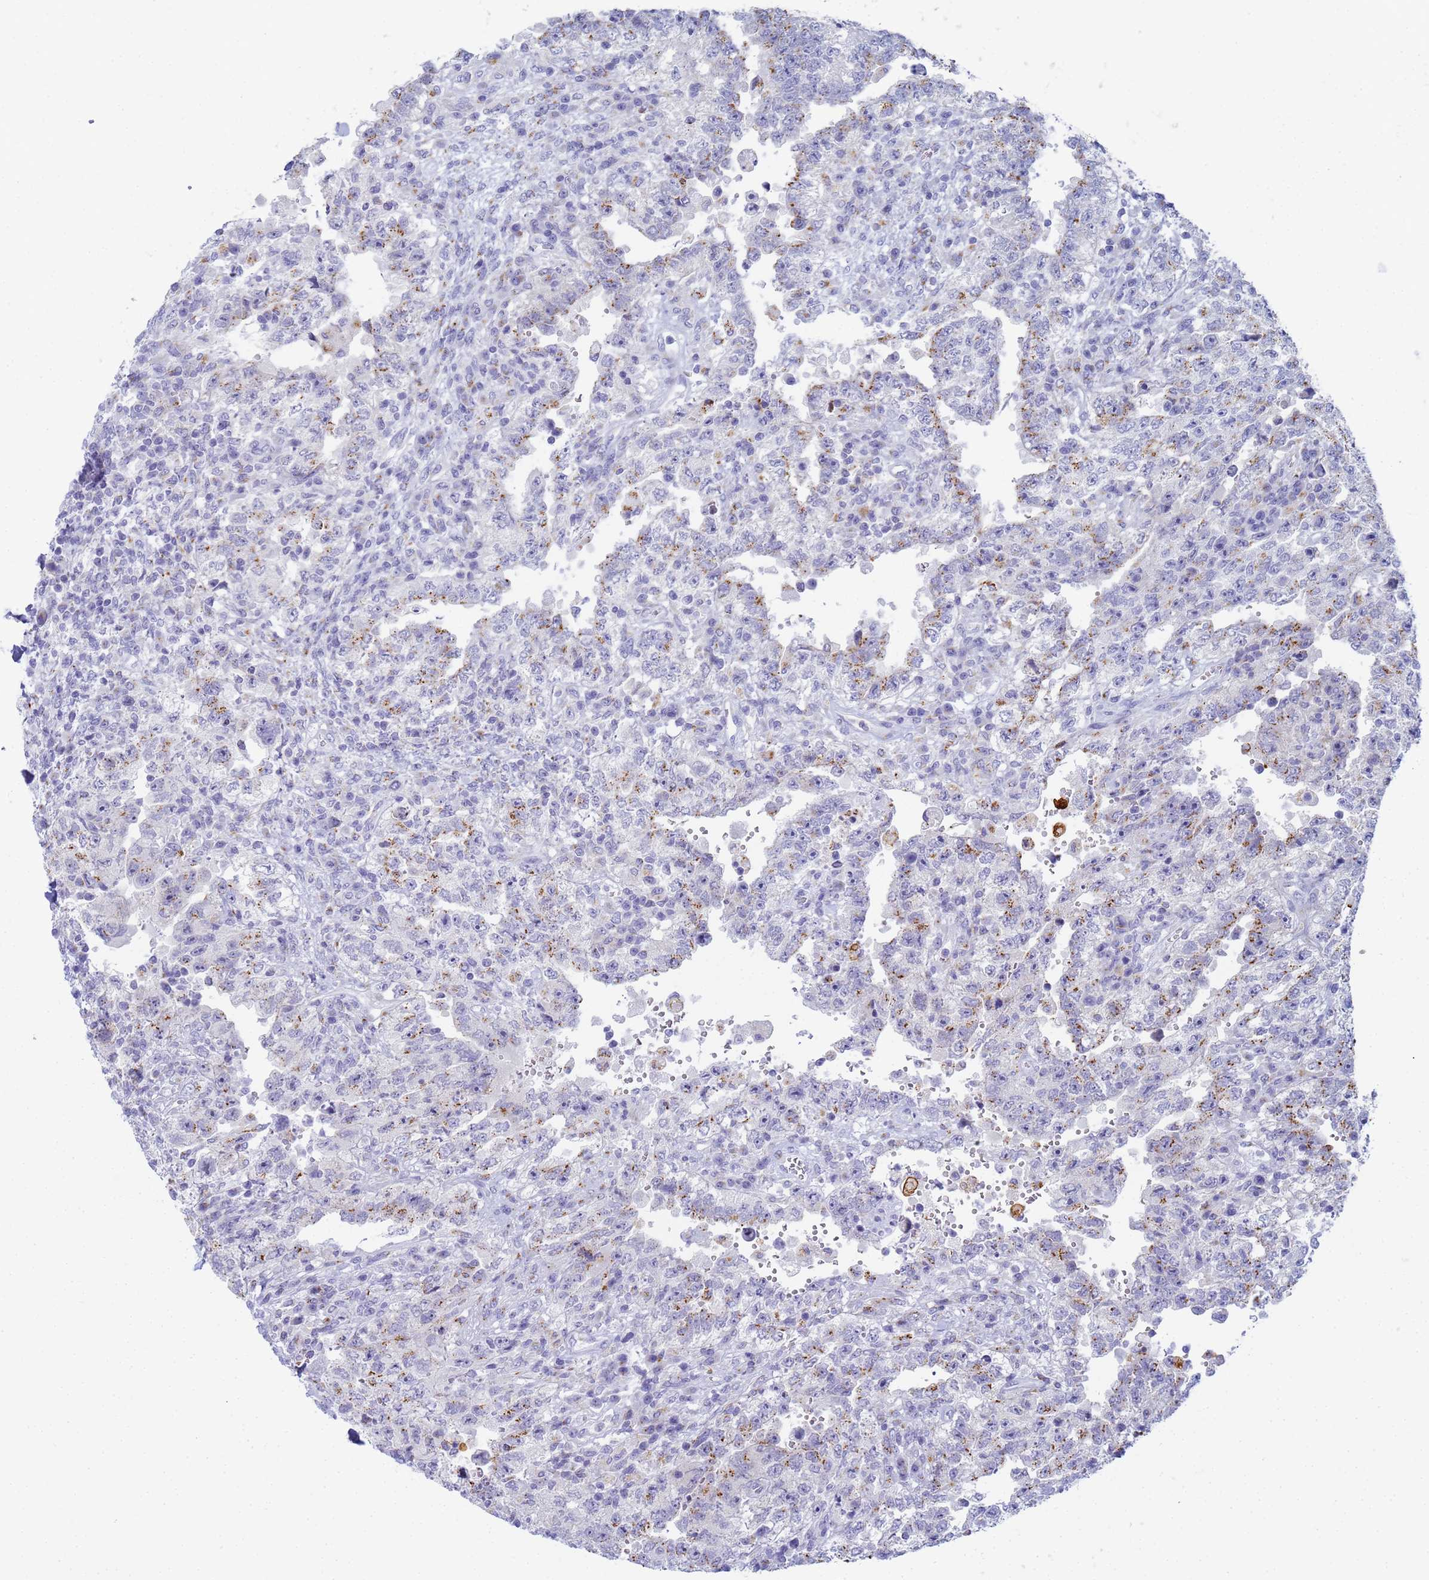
{"staining": {"intensity": "moderate", "quantity": "25%-75%", "location": "cytoplasmic/membranous"}, "tissue": "testis cancer", "cell_type": "Tumor cells", "image_type": "cancer", "snomed": [{"axis": "morphology", "description": "Carcinoma, Embryonal, NOS"}, {"axis": "topography", "description": "Testis"}], "caption": "A brown stain highlights moderate cytoplasmic/membranous staining of a protein in human testis cancer (embryonal carcinoma) tumor cells. (DAB IHC with brightfield microscopy, high magnification).", "gene": "CR1", "patient": {"sex": "male", "age": 26}}